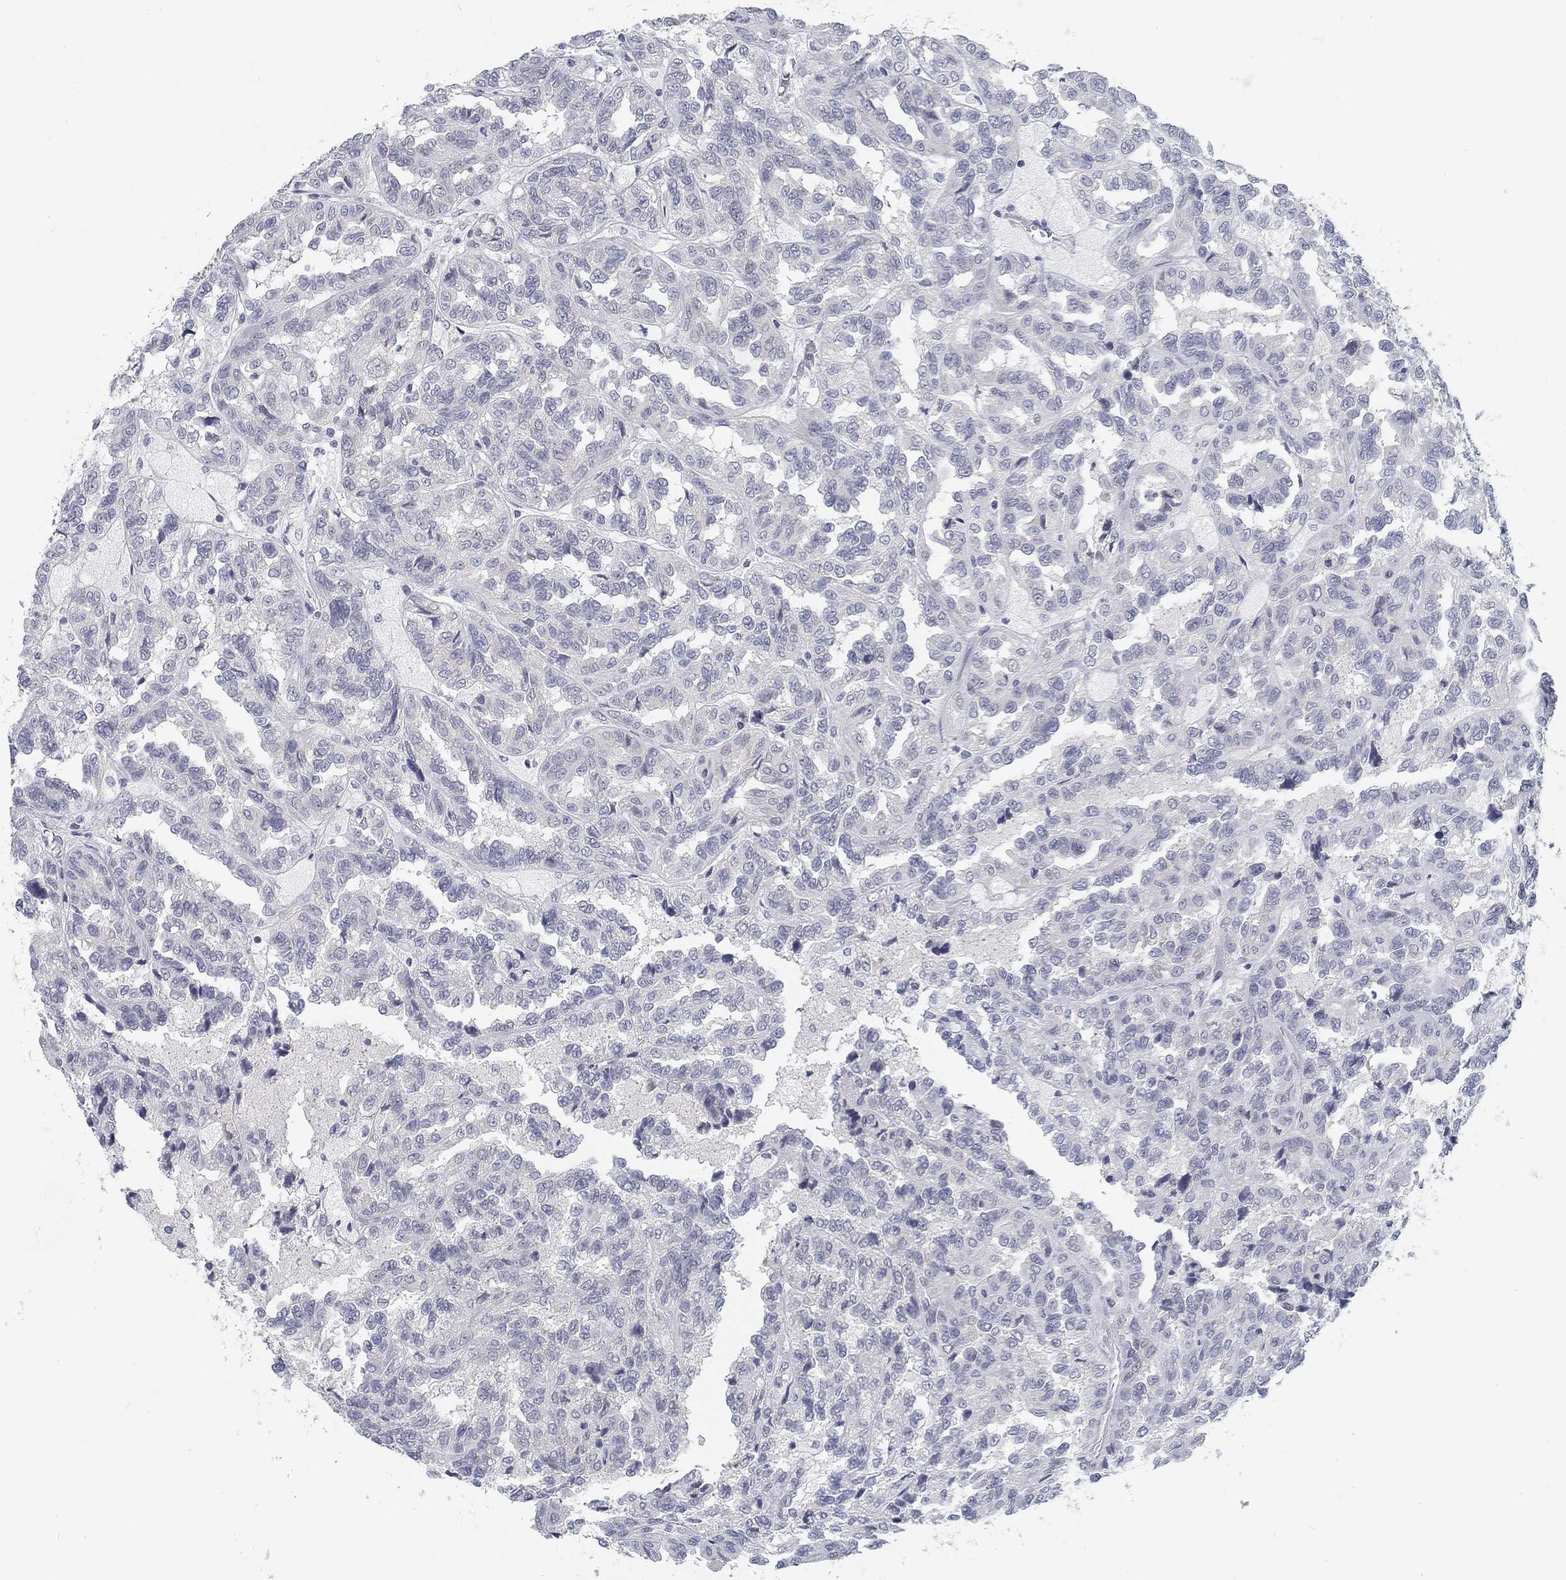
{"staining": {"intensity": "negative", "quantity": "none", "location": "none"}, "tissue": "renal cancer", "cell_type": "Tumor cells", "image_type": "cancer", "snomed": [{"axis": "morphology", "description": "Adenocarcinoma, NOS"}, {"axis": "topography", "description": "Kidney"}], "caption": "This is an immunohistochemistry (IHC) micrograph of renal cancer. There is no staining in tumor cells.", "gene": "ATP1A3", "patient": {"sex": "male", "age": 79}}